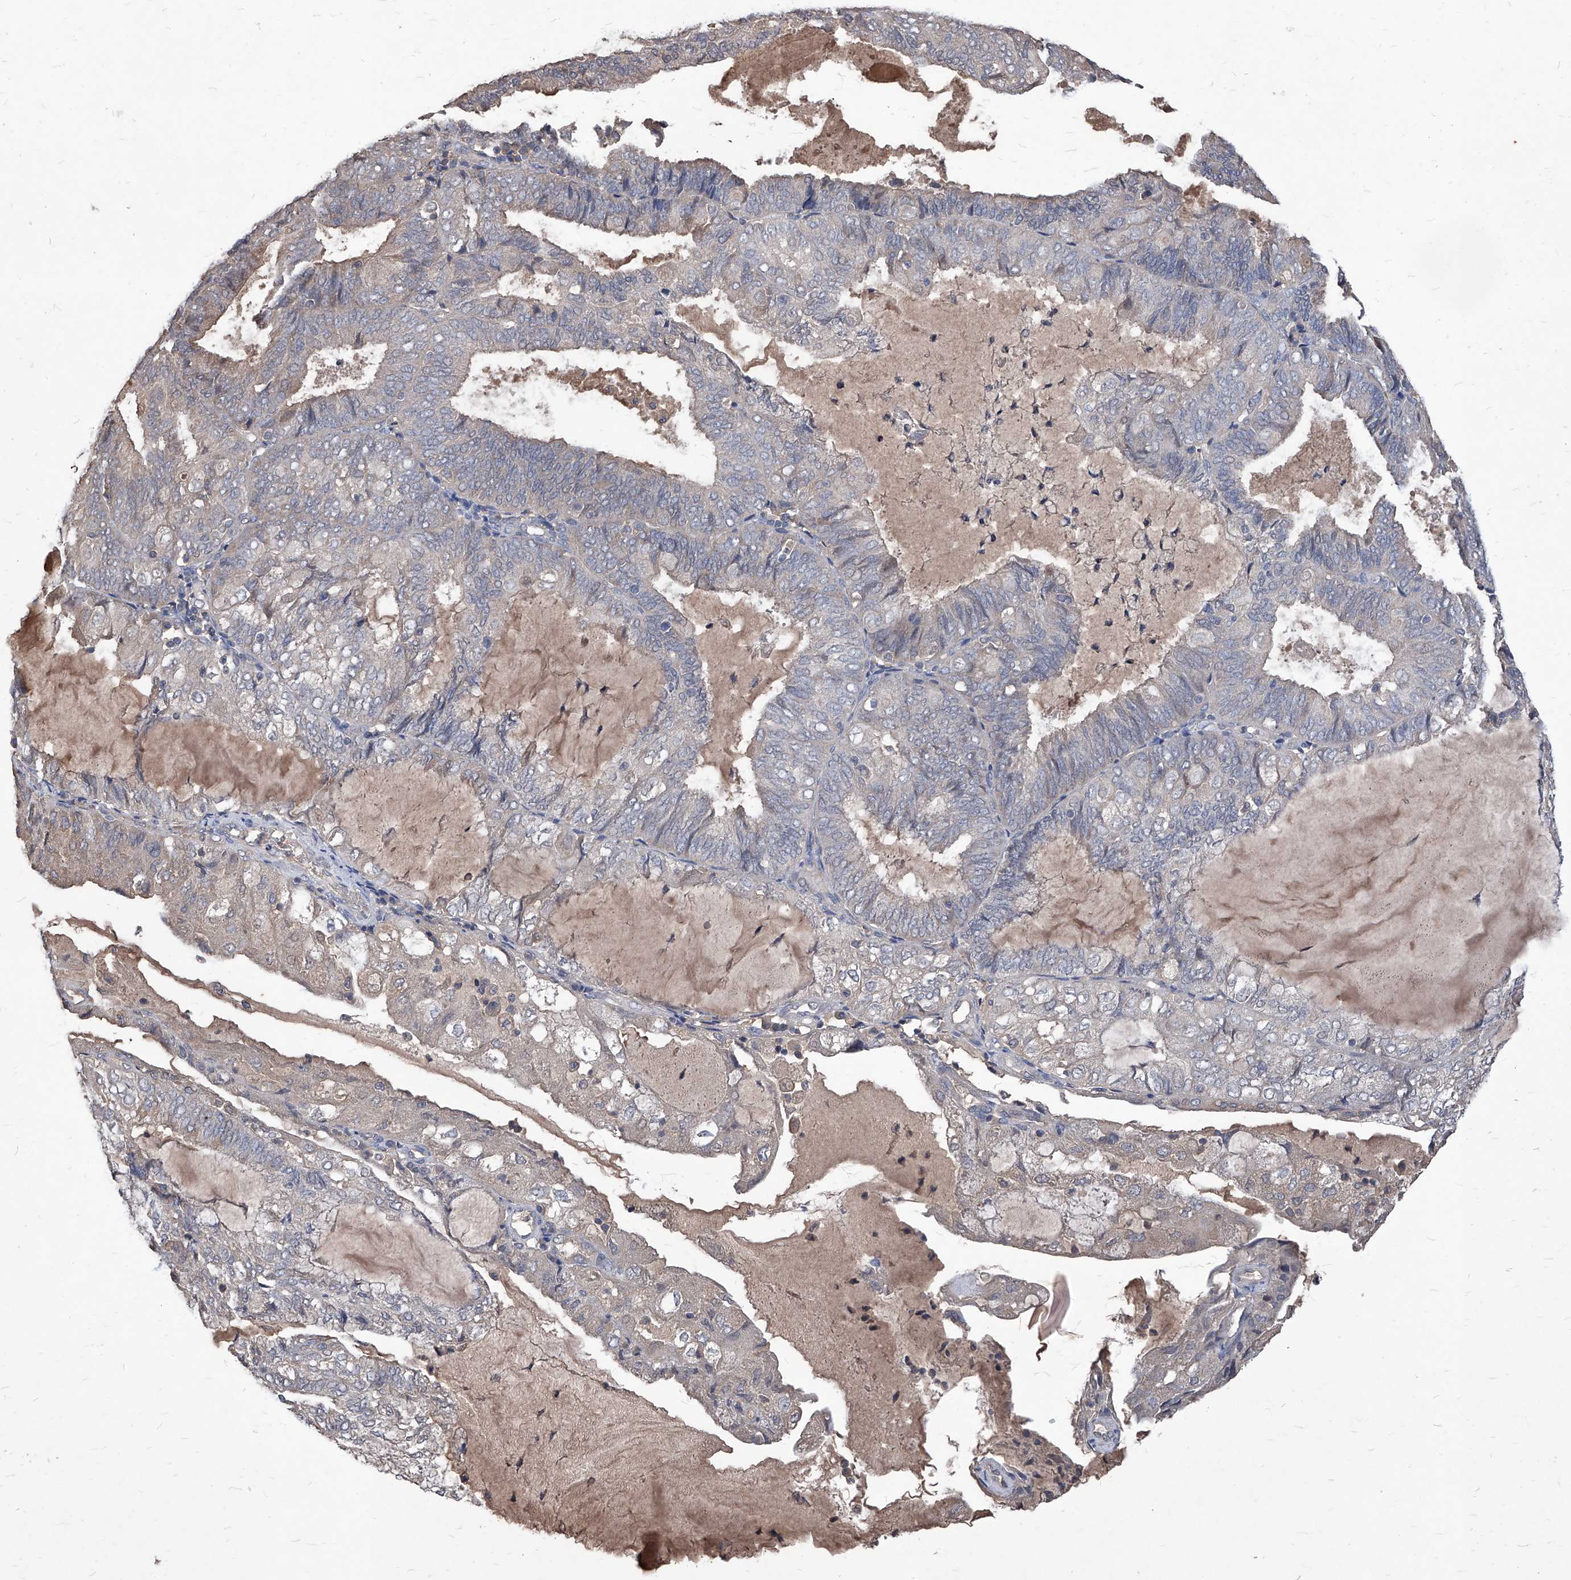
{"staining": {"intensity": "negative", "quantity": "none", "location": "none"}, "tissue": "endometrial cancer", "cell_type": "Tumor cells", "image_type": "cancer", "snomed": [{"axis": "morphology", "description": "Adenocarcinoma, NOS"}, {"axis": "topography", "description": "Endometrium"}], "caption": "DAB (3,3'-diaminobenzidine) immunohistochemical staining of endometrial adenocarcinoma reveals no significant positivity in tumor cells. Nuclei are stained in blue.", "gene": "SYNGR1", "patient": {"sex": "female", "age": 81}}